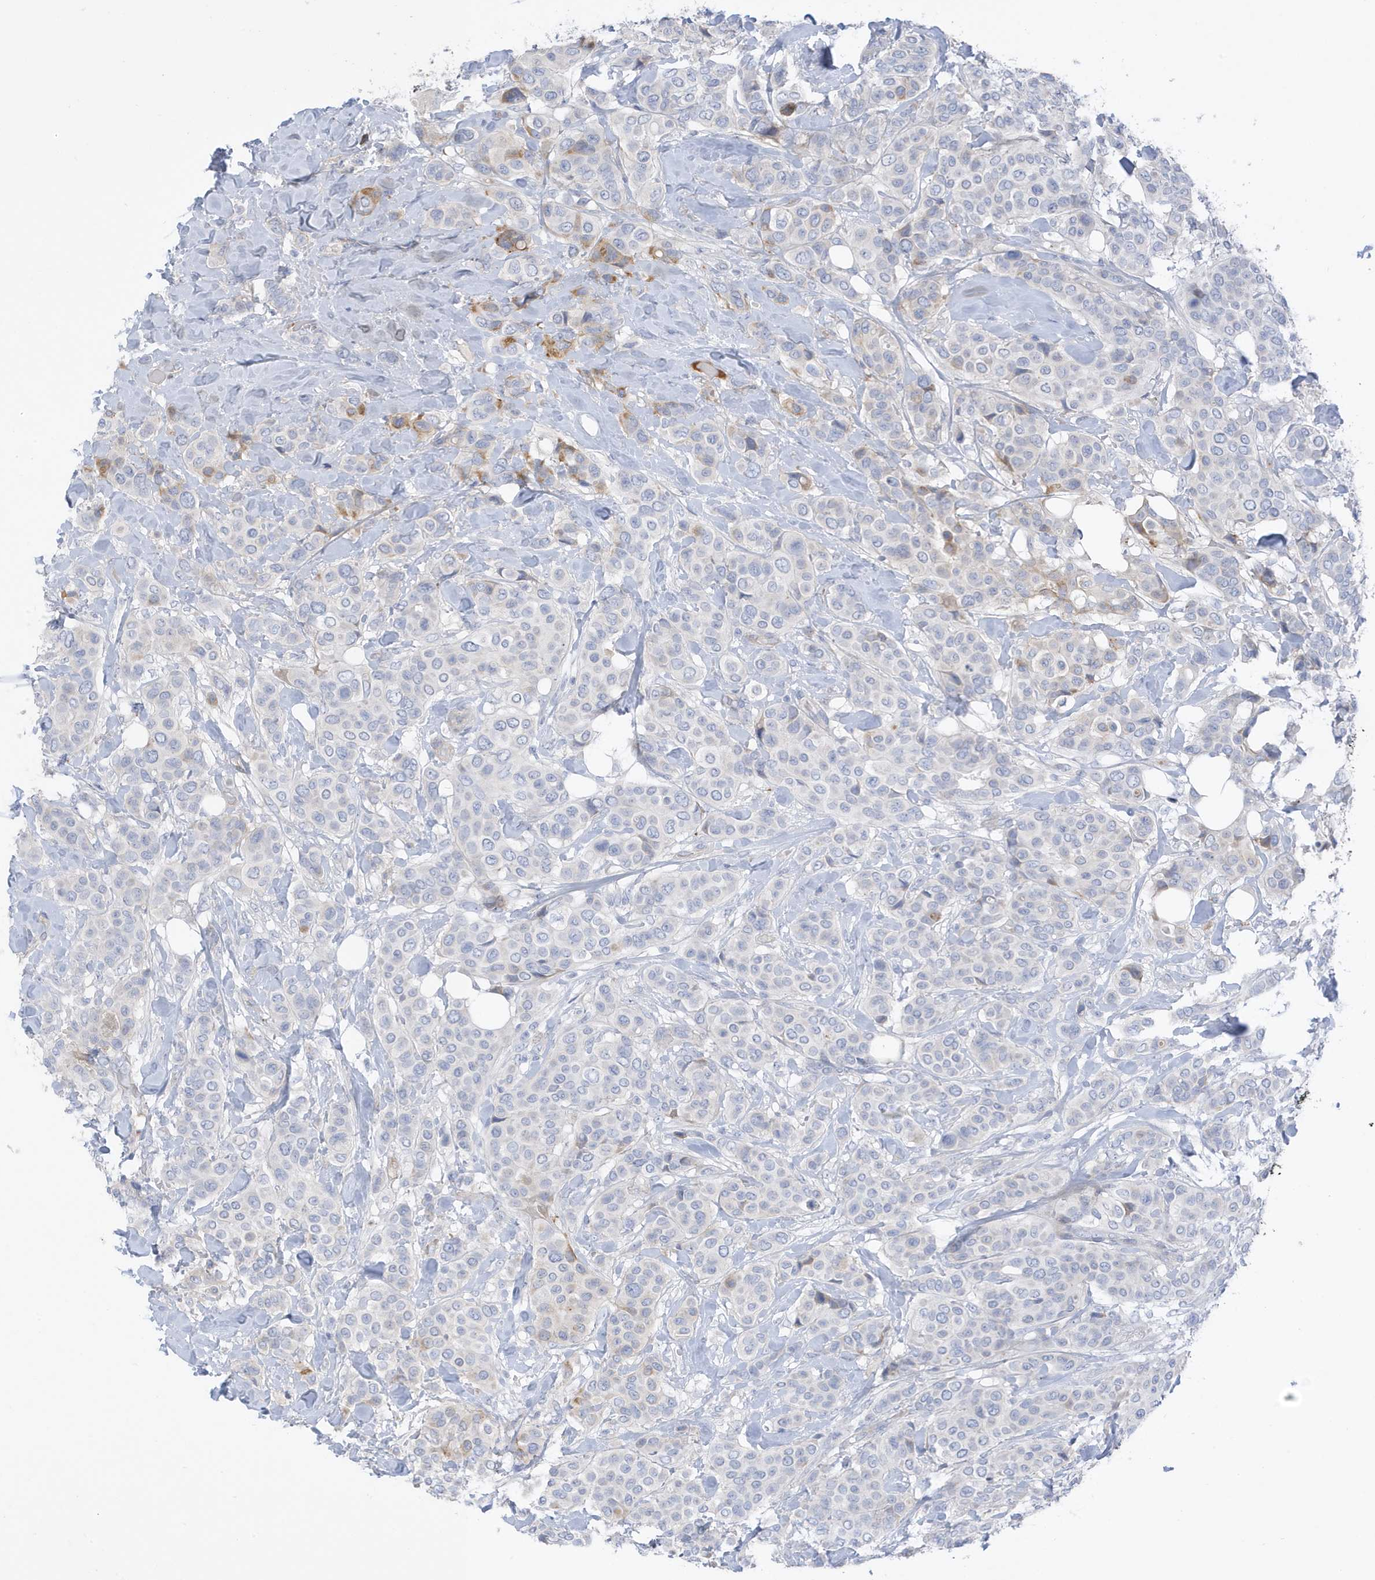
{"staining": {"intensity": "moderate", "quantity": "<25%", "location": "cytoplasmic/membranous"}, "tissue": "breast cancer", "cell_type": "Tumor cells", "image_type": "cancer", "snomed": [{"axis": "morphology", "description": "Lobular carcinoma"}, {"axis": "topography", "description": "Breast"}], "caption": "Human lobular carcinoma (breast) stained with a protein marker reveals moderate staining in tumor cells.", "gene": "ATP13A5", "patient": {"sex": "female", "age": 51}}